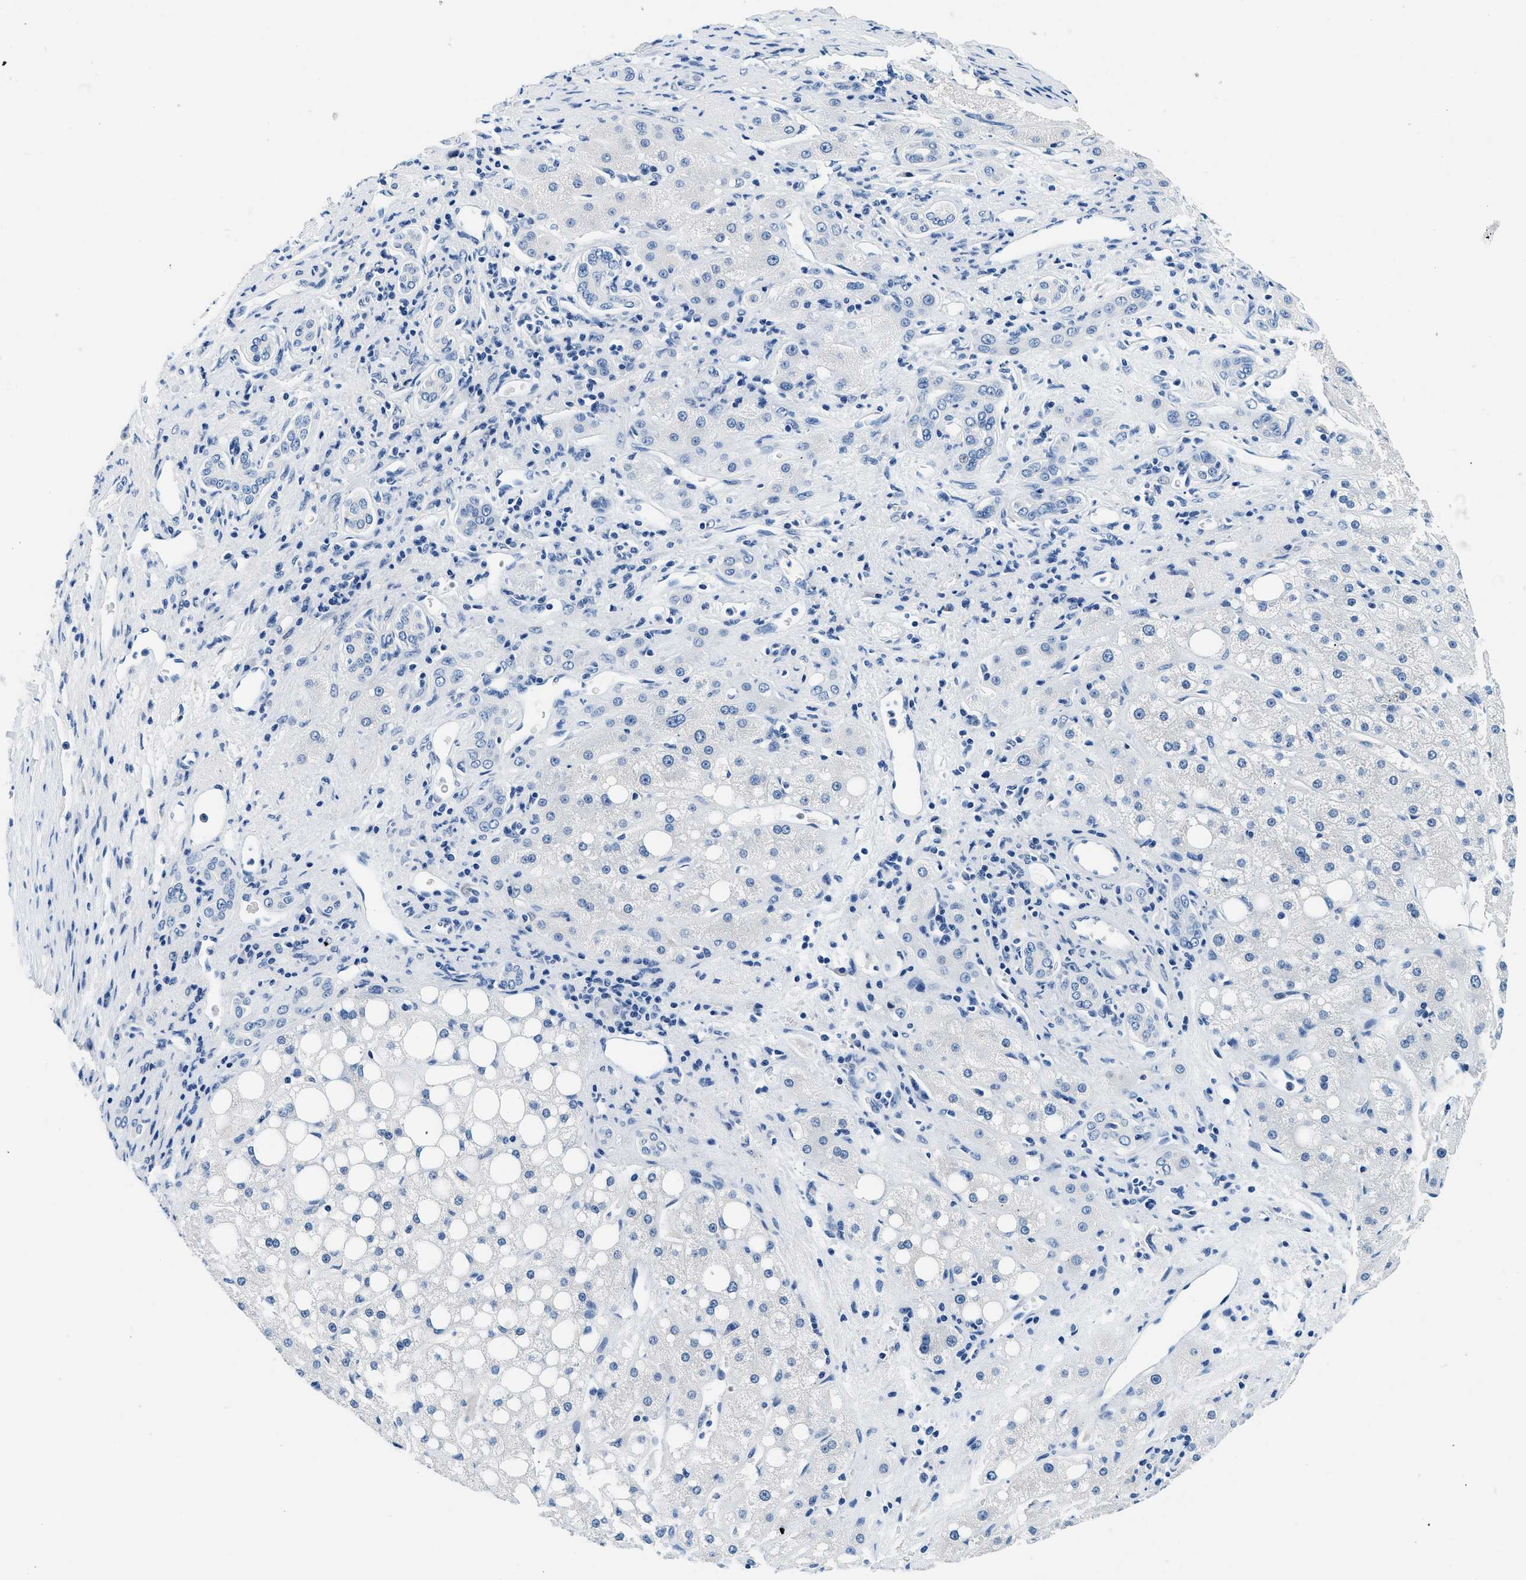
{"staining": {"intensity": "negative", "quantity": "none", "location": "none"}, "tissue": "liver cancer", "cell_type": "Tumor cells", "image_type": "cancer", "snomed": [{"axis": "morphology", "description": "Carcinoma, Hepatocellular, NOS"}, {"axis": "topography", "description": "Liver"}], "caption": "Tumor cells are negative for protein expression in human liver cancer (hepatocellular carcinoma).", "gene": "GSTM3", "patient": {"sex": "male", "age": 80}}